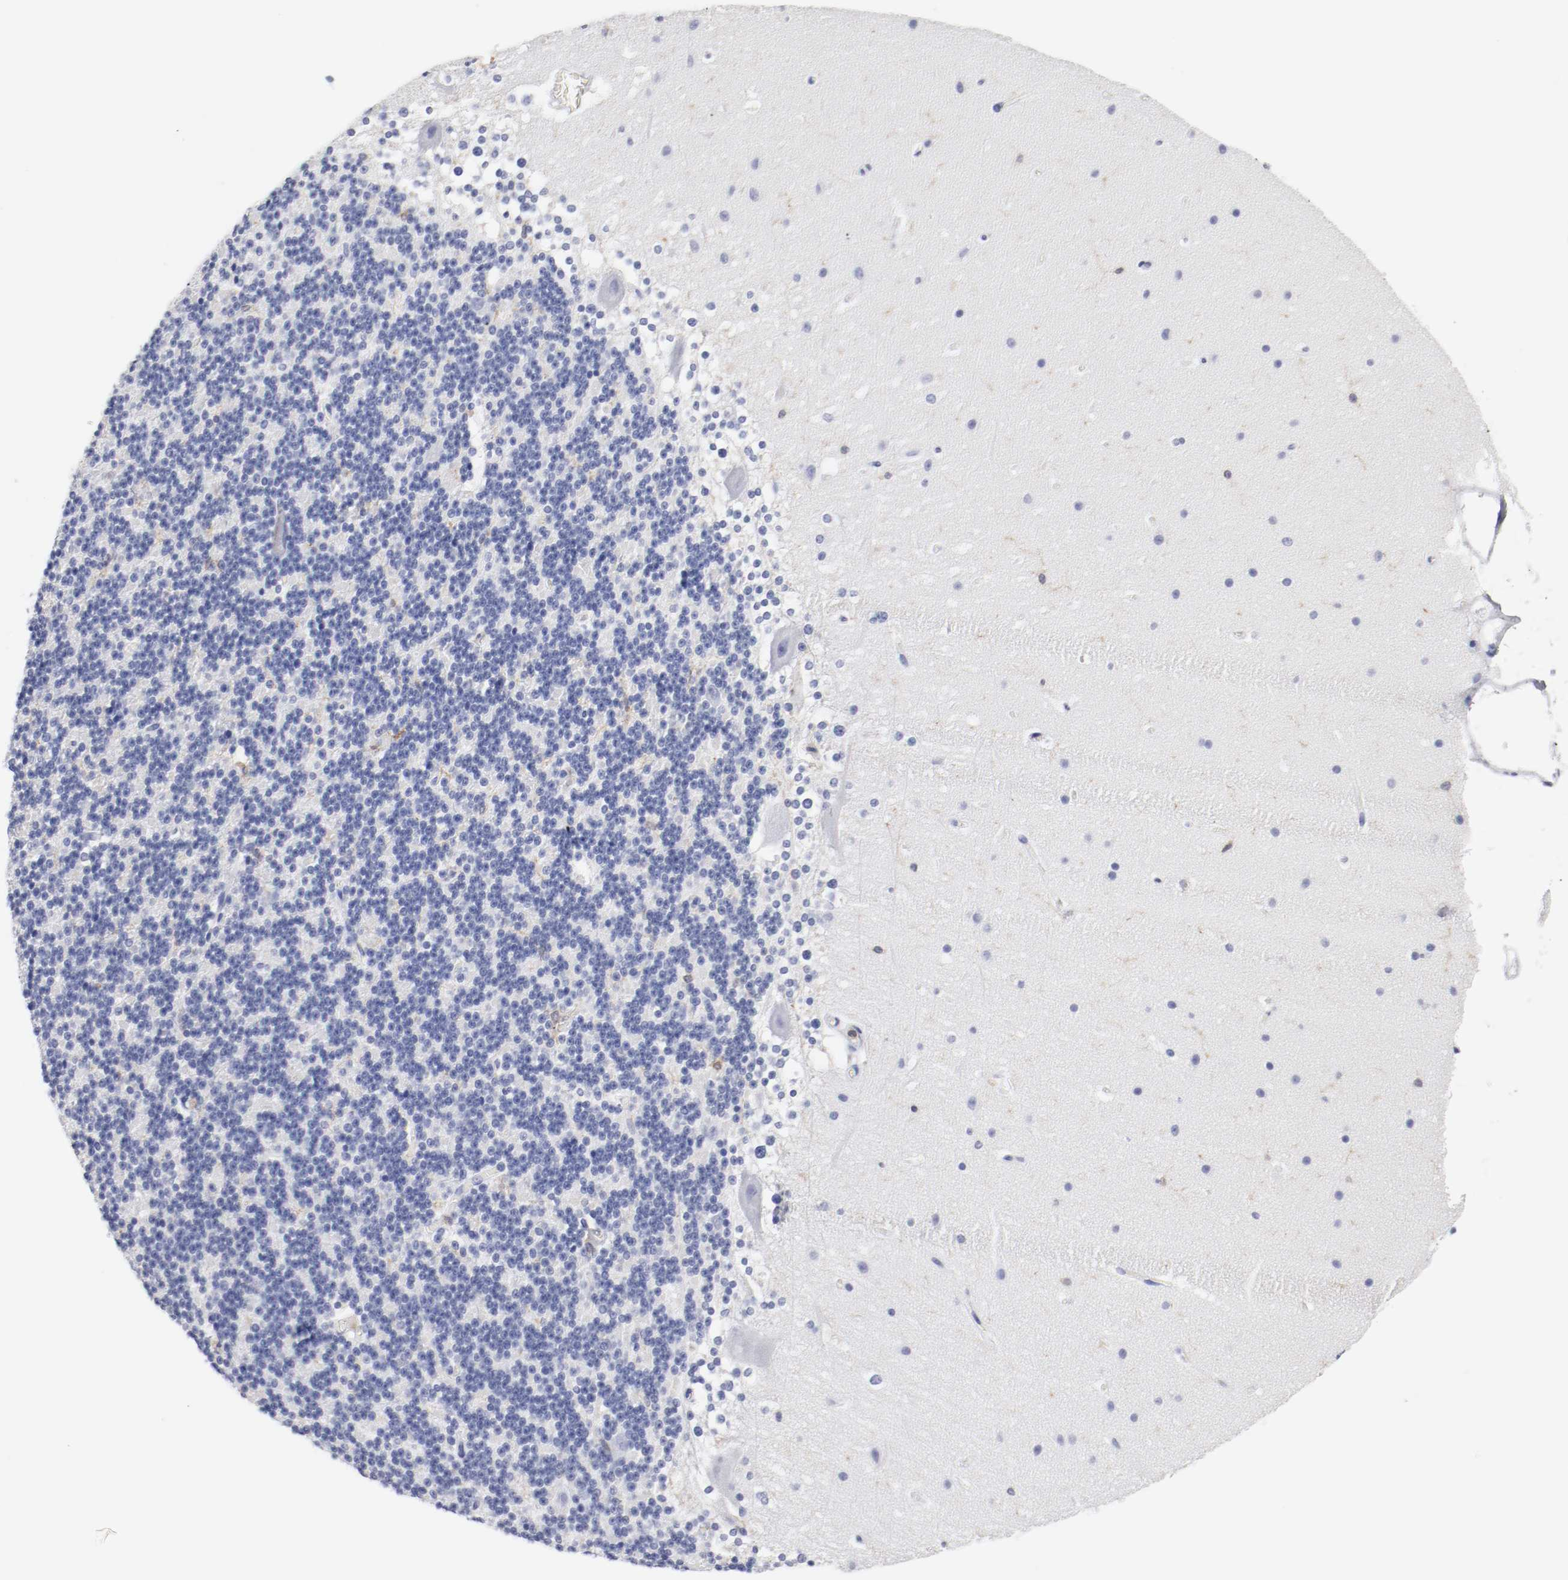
{"staining": {"intensity": "negative", "quantity": "none", "location": "none"}, "tissue": "cerebellum", "cell_type": "Cells in granular layer", "image_type": "normal", "snomed": [{"axis": "morphology", "description": "Normal tissue, NOS"}, {"axis": "topography", "description": "Cerebellum"}], "caption": "An immunohistochemistry image of unremarkable cerebellum is shown. There is no staining in cells in granular layer of cerebellum. (Brightfield microscopy of DAB IHC at high magnification).", "gene": "ITGAX", "patient": {"sex": "female", "age": 19}}